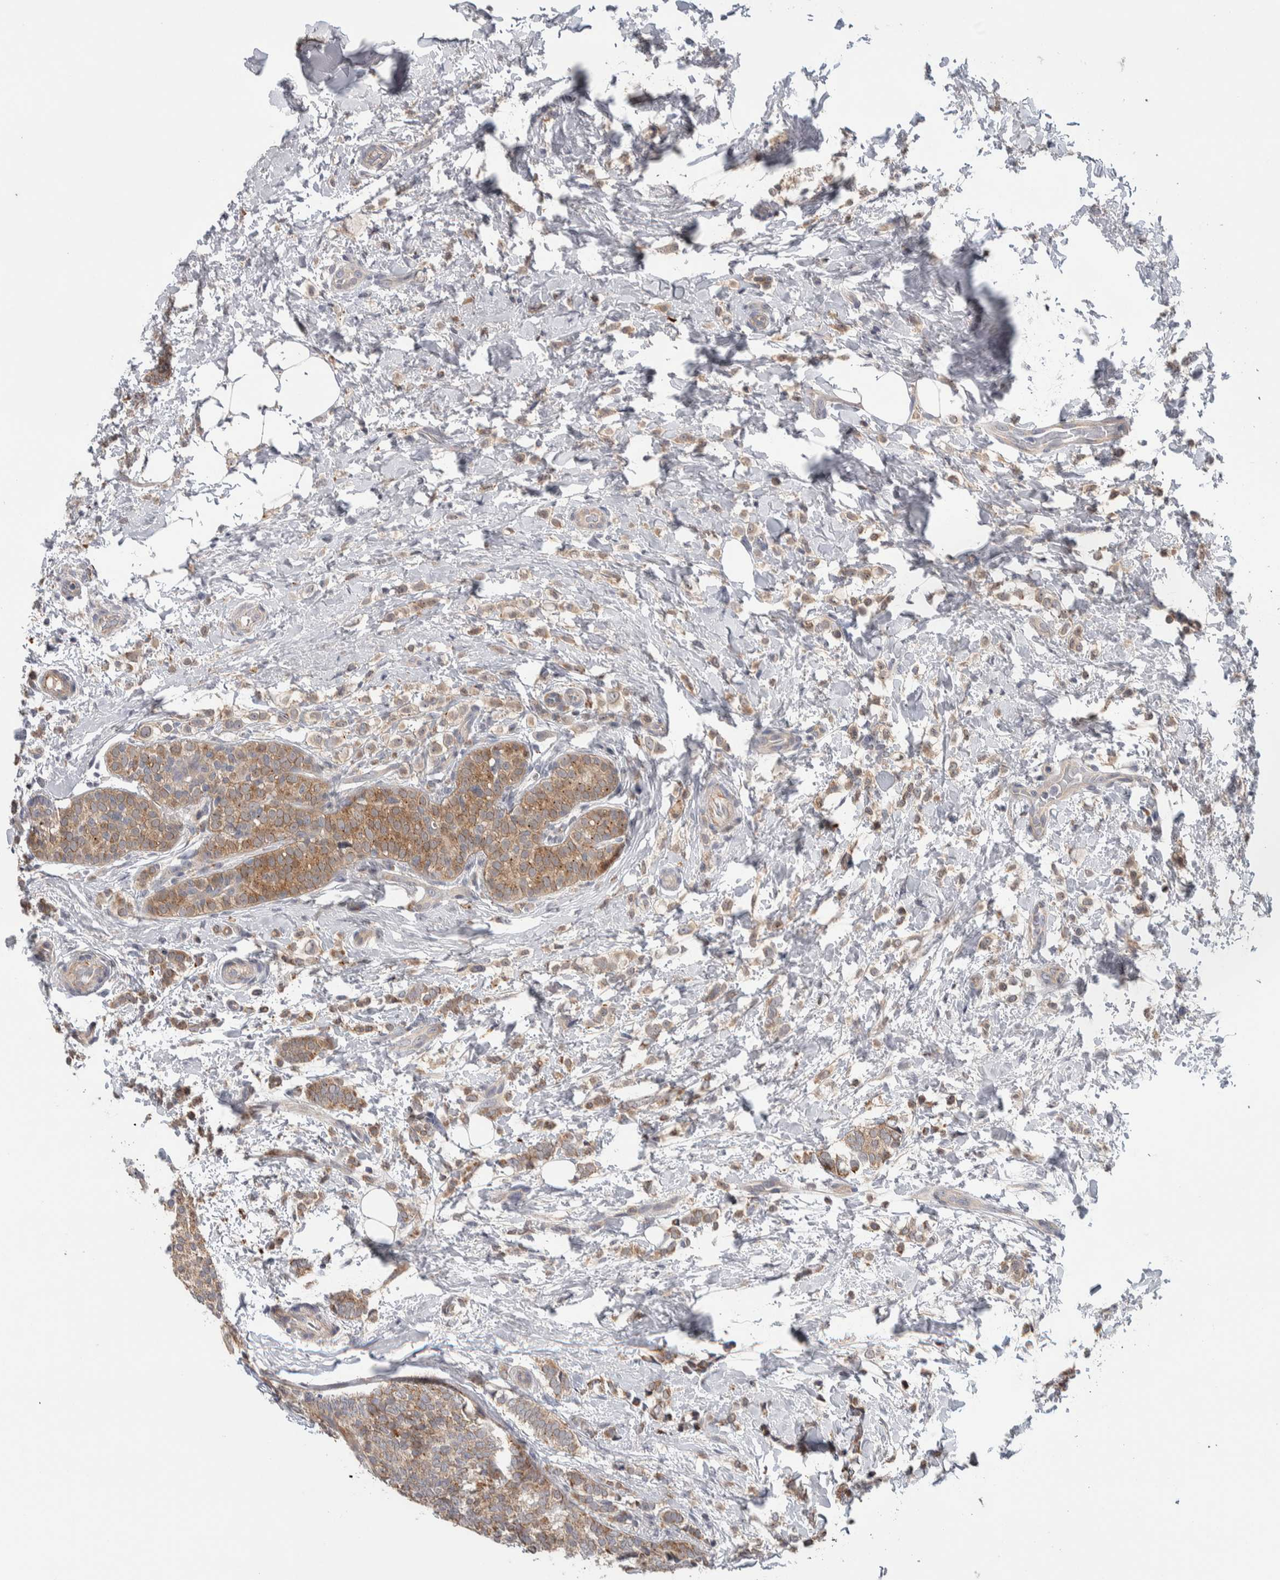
{"staining": {"intensity": "moderate", "quantity": ">75%", "location": "cytoplasmic/membranous"}, "tissue": "breast cancer", "cell_type": "Tumor cells", "image_type": "cancer", "snomed": [{"axis": "morphology", "description": "Lobular carcinoma"}, {"axis": "topography", "description": "Breast"}], "caption": "IHC histopathology image of neoplastic tissue: breast cancer (lobular carcinoma) stained using immunohistochemistry exhibits medium levels of moderate protein expression localized specifically in the cytoplasmic/membranous of tumor cells, appearing as a cytoplasmic/membranous brown color.", "gene": "PRRG4", "patient": {"sex": "female", "age": 50}}